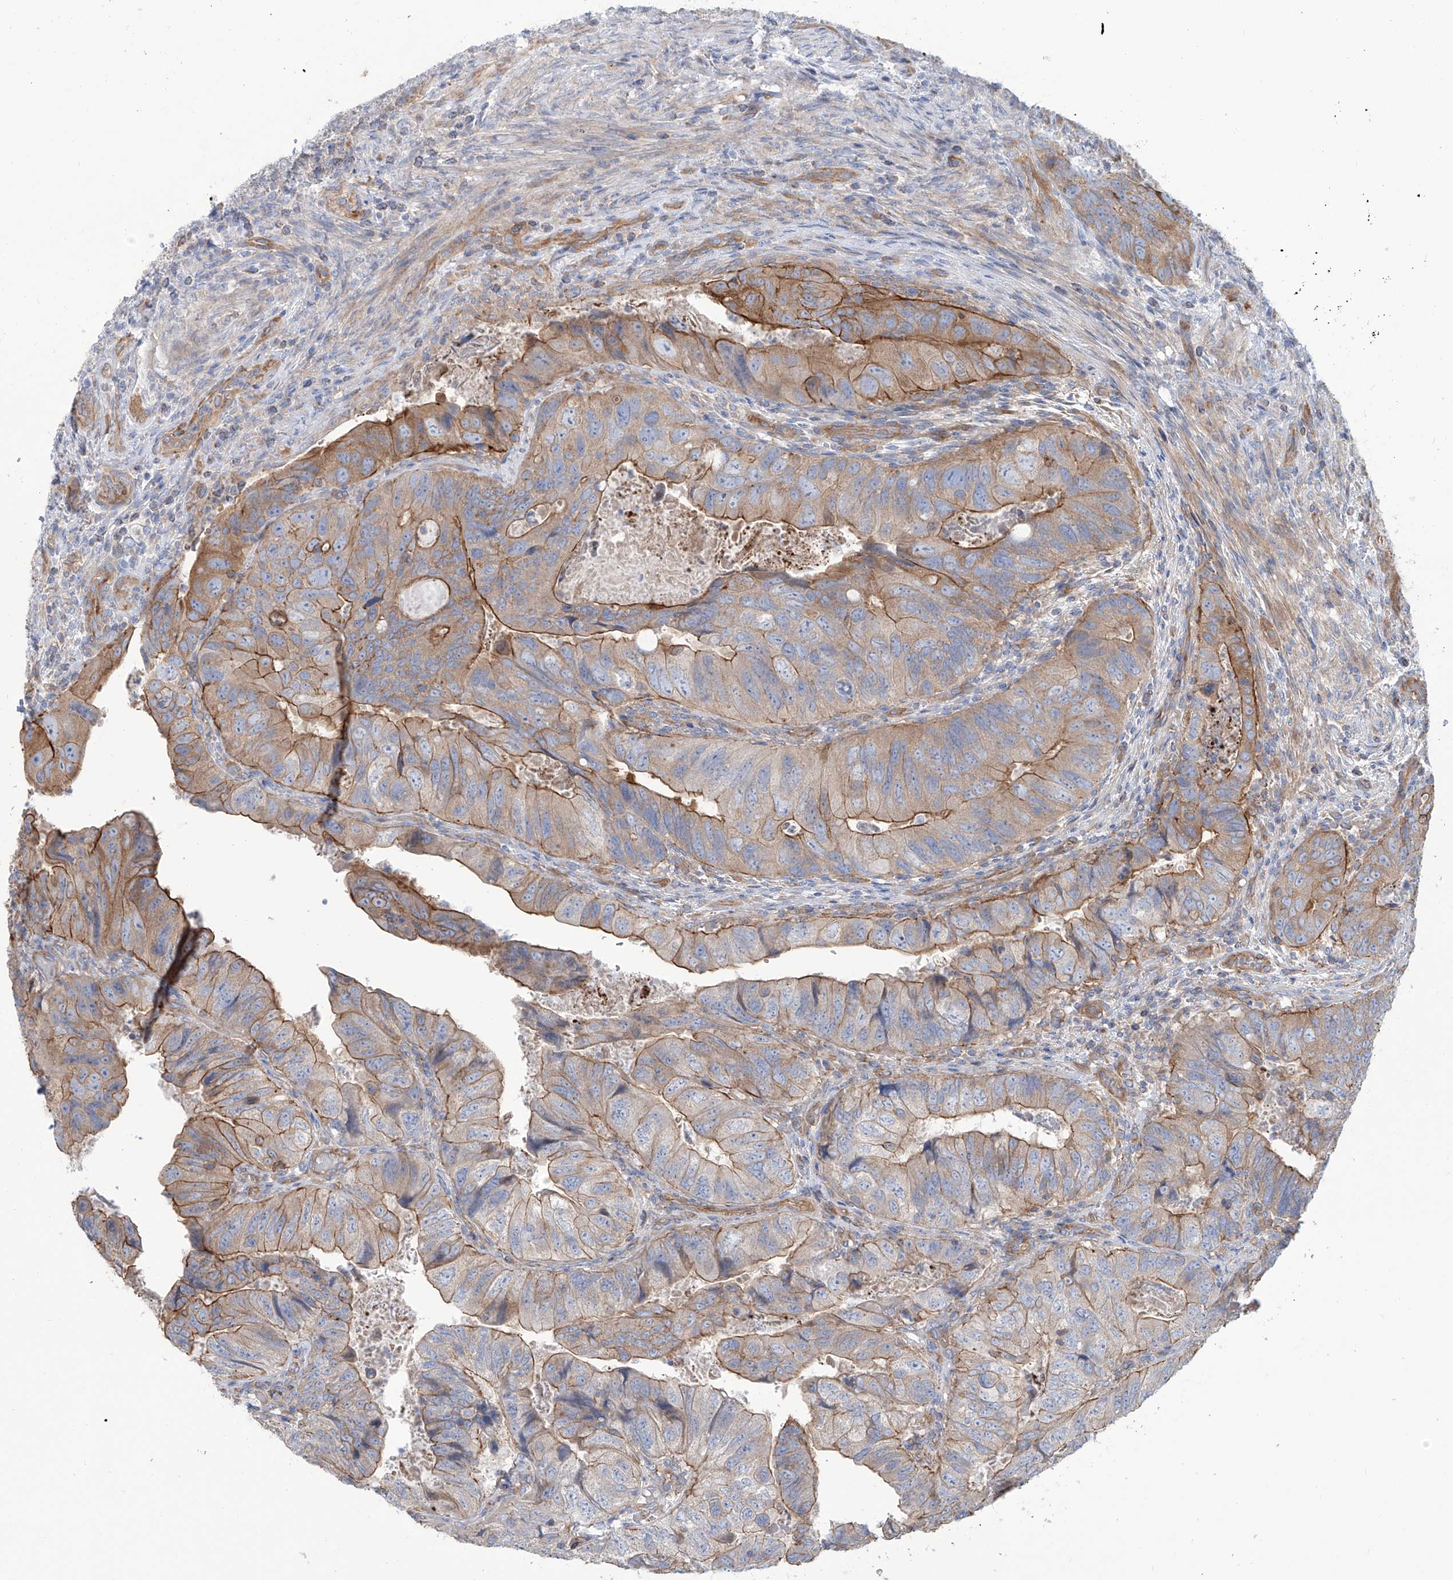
{"staining": {"intensity": "moderate", "quantity": "25%-75%", "location": "cytoplasmic/membranous"}, "tissue": "colorectal cancer", "cell_type": "Tumor cells", "image_type": "cancer", "snomed": [{"axis": "morphology", "description": "Adenocarcinoma, NOS"}, {"axis": "topography", "description": "Rectum"}], "caption": "Colorectal cancer (adenocarcinoma) stained for a protein shows moderate cytoplasmic/membranous positivity in tumor cells.", "gene": "TMEM209", "patient": {"sex": "male", "age": 63}}